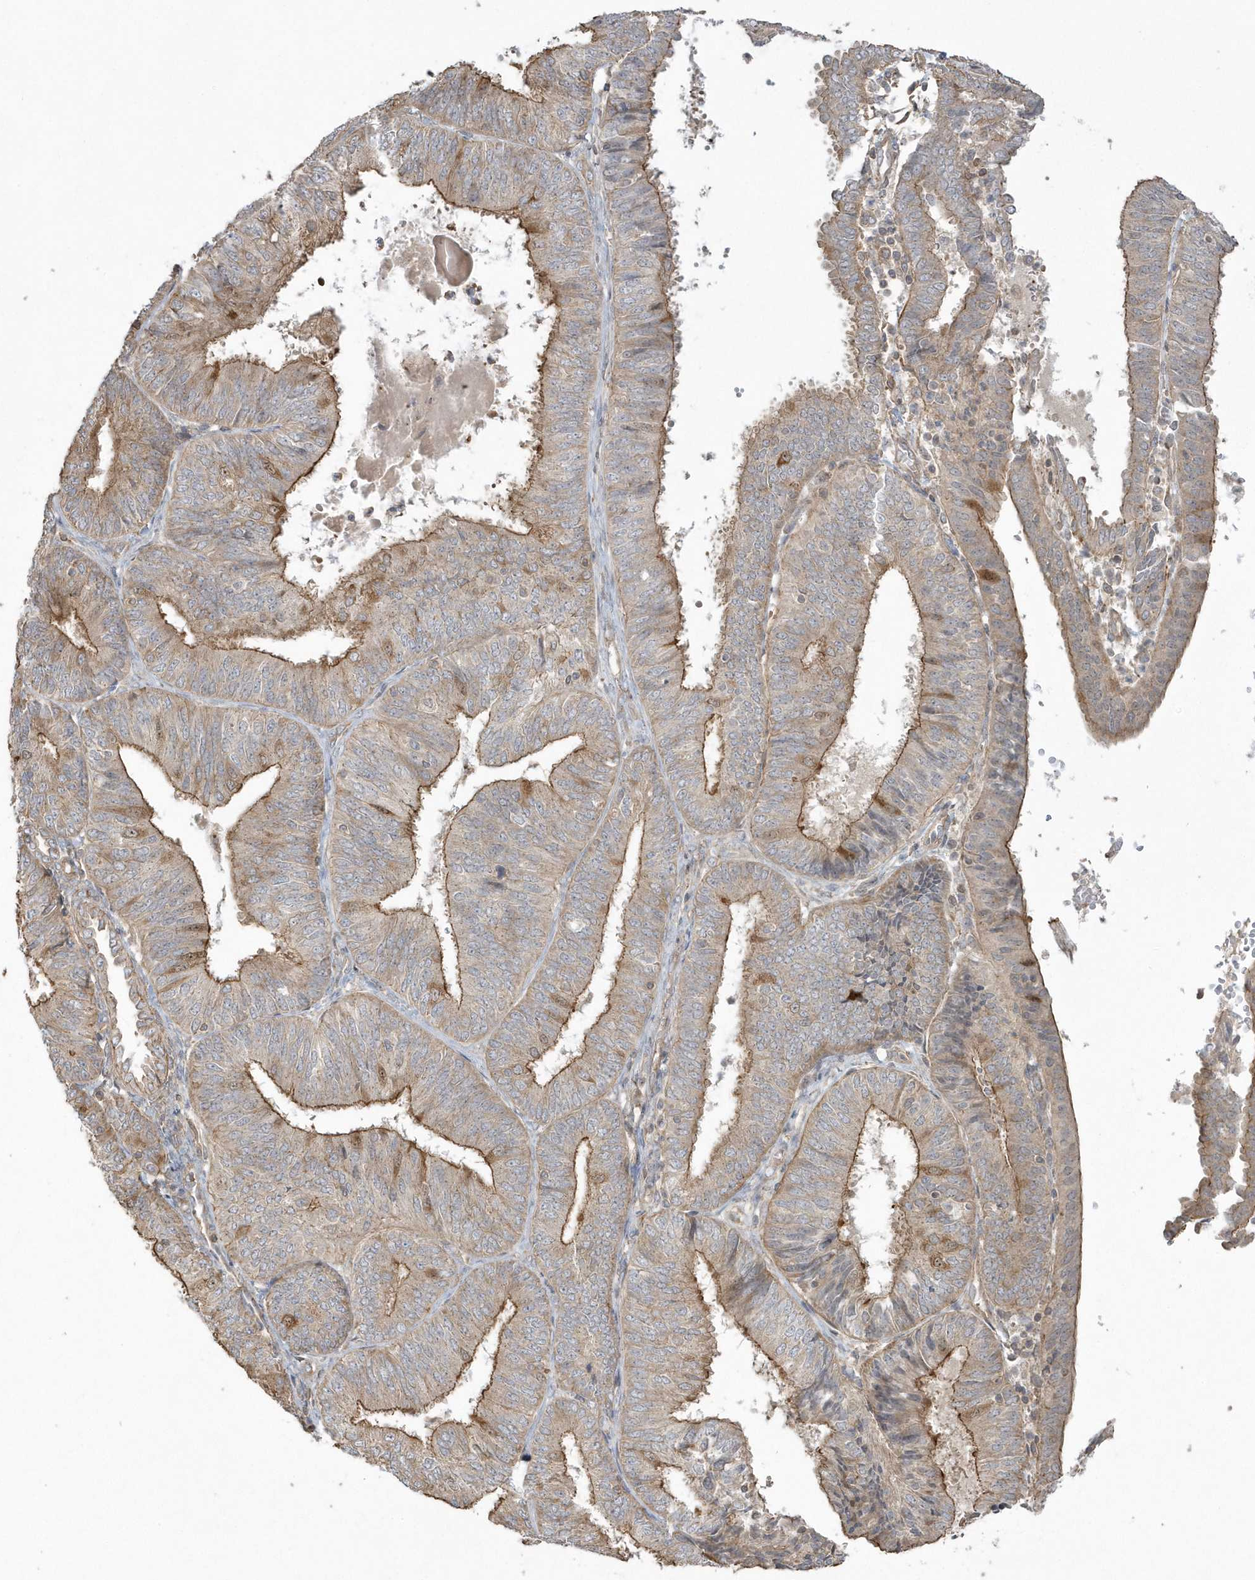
{"staining": {"intensity": "moderate", "quantity": "25%-75%", "location": "cytoplasmic/membranous"}, "tissue": "endometrial cancer", "cell_type": "Tumor cells", "image_type": "cancer", "snomed": [{"axis": "morphology", "description": "Adenocarcinoma, NOS"}, {"axis": "topography", "description": "Endometrium"}], "caption": "Endometrial cancer tissue shows moderate cytoplasmic/membranous staining in approximately 25%-75% of tumor cells, visualized by immunohistochemistry.", "gene": "ARMC8", "patient": {"sex": "female", "age": 58}}